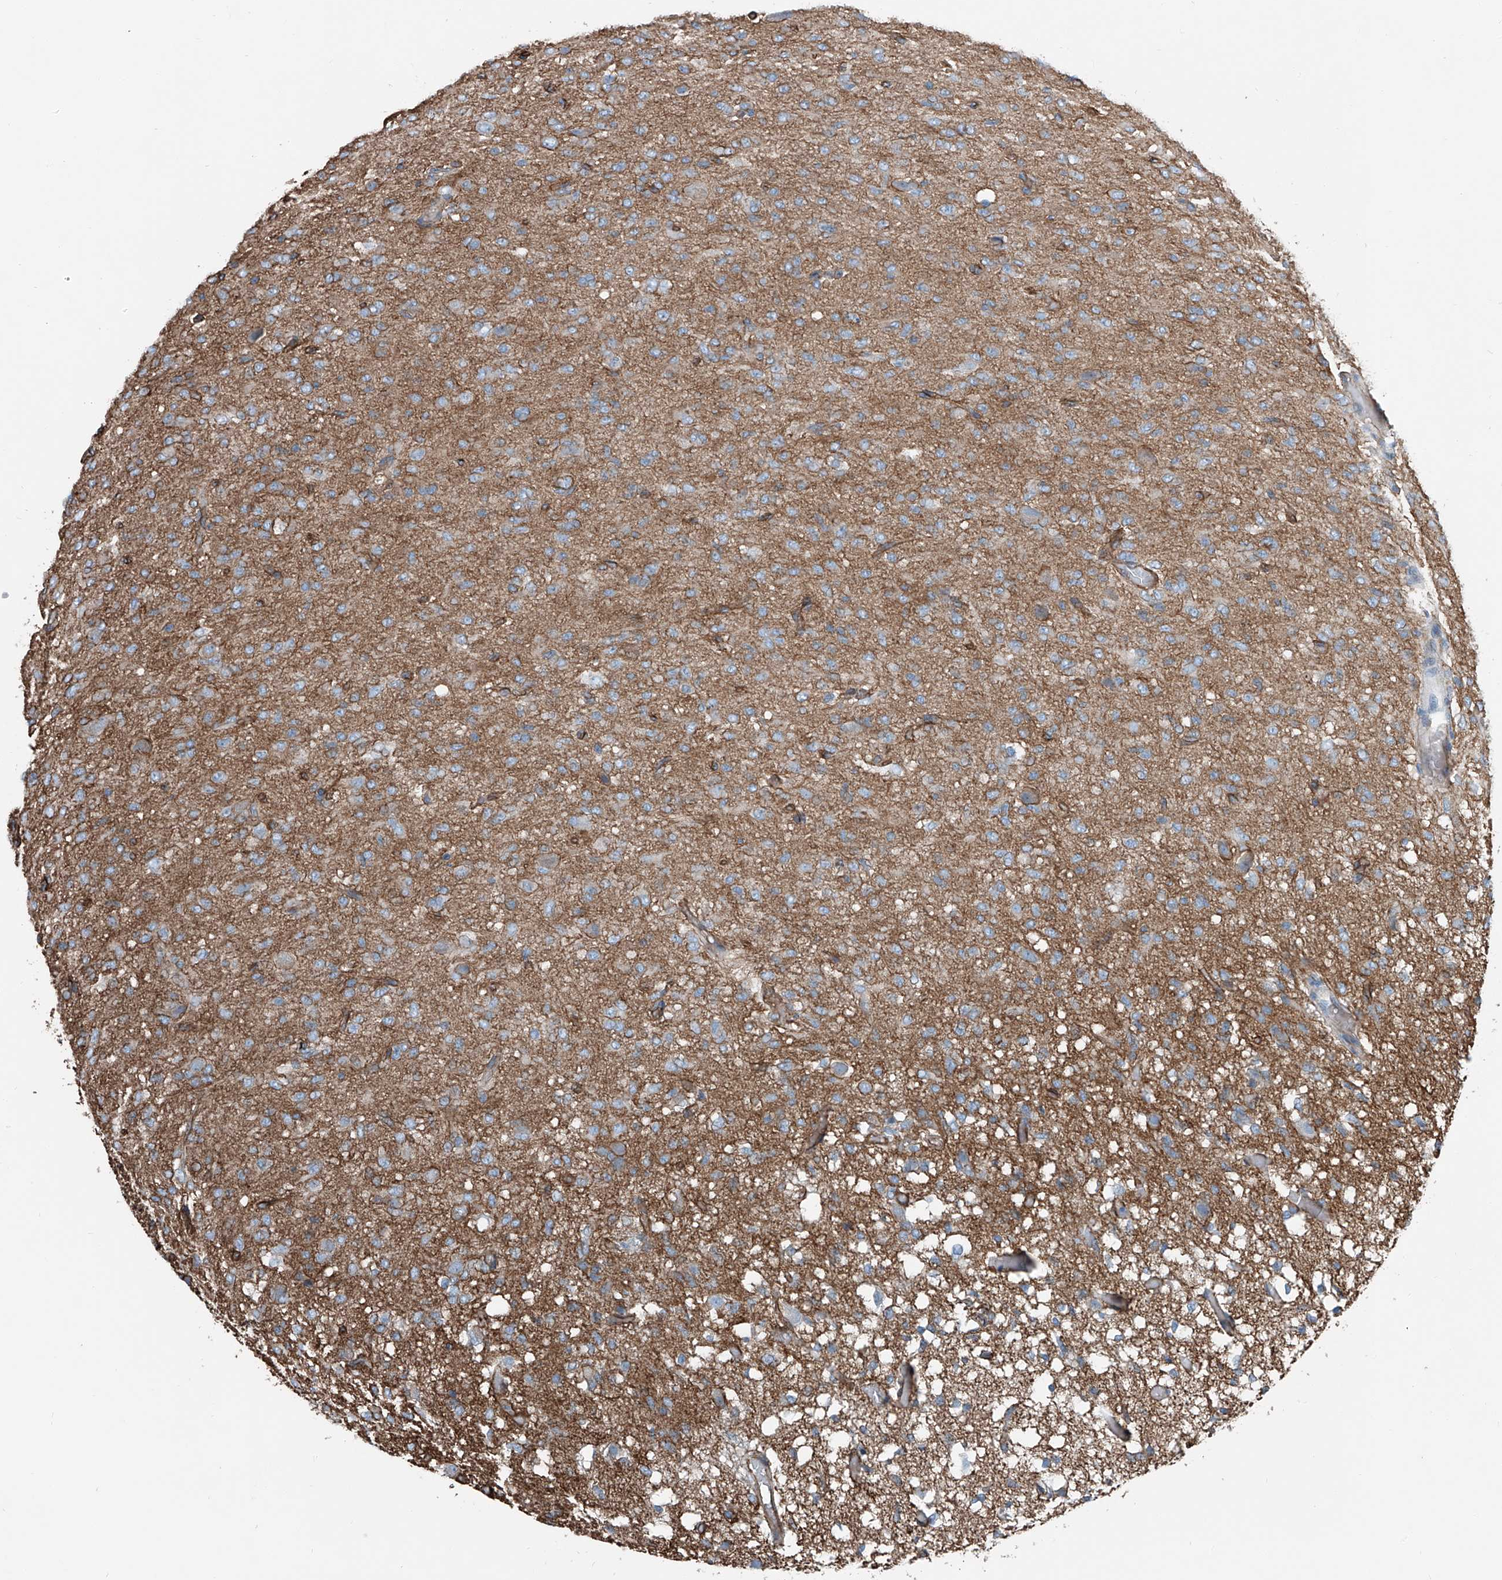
{"staining": {"intensity": "moderate", "quantity": "<25%", "location": "cytoplasmic/membranous"}, "tissue": "glioma", "cell_type": "Tumor cells", "image_type": "cancer", "snomed": [{"axis": "morphology", "description": "Glioma, malignant, High grade"}, {"axis": "topography", "description": "Brain"}], "caption": "This photomicrograph shows glioma stained with IHC to label a protein in brown. The cytoplasmic/membranous of tumor cells show moderate positivity for the protein. Nuclei are counter-stained blue.", "gene": "THEMIS2", "patient": {"sex": "female", "age": 59}}